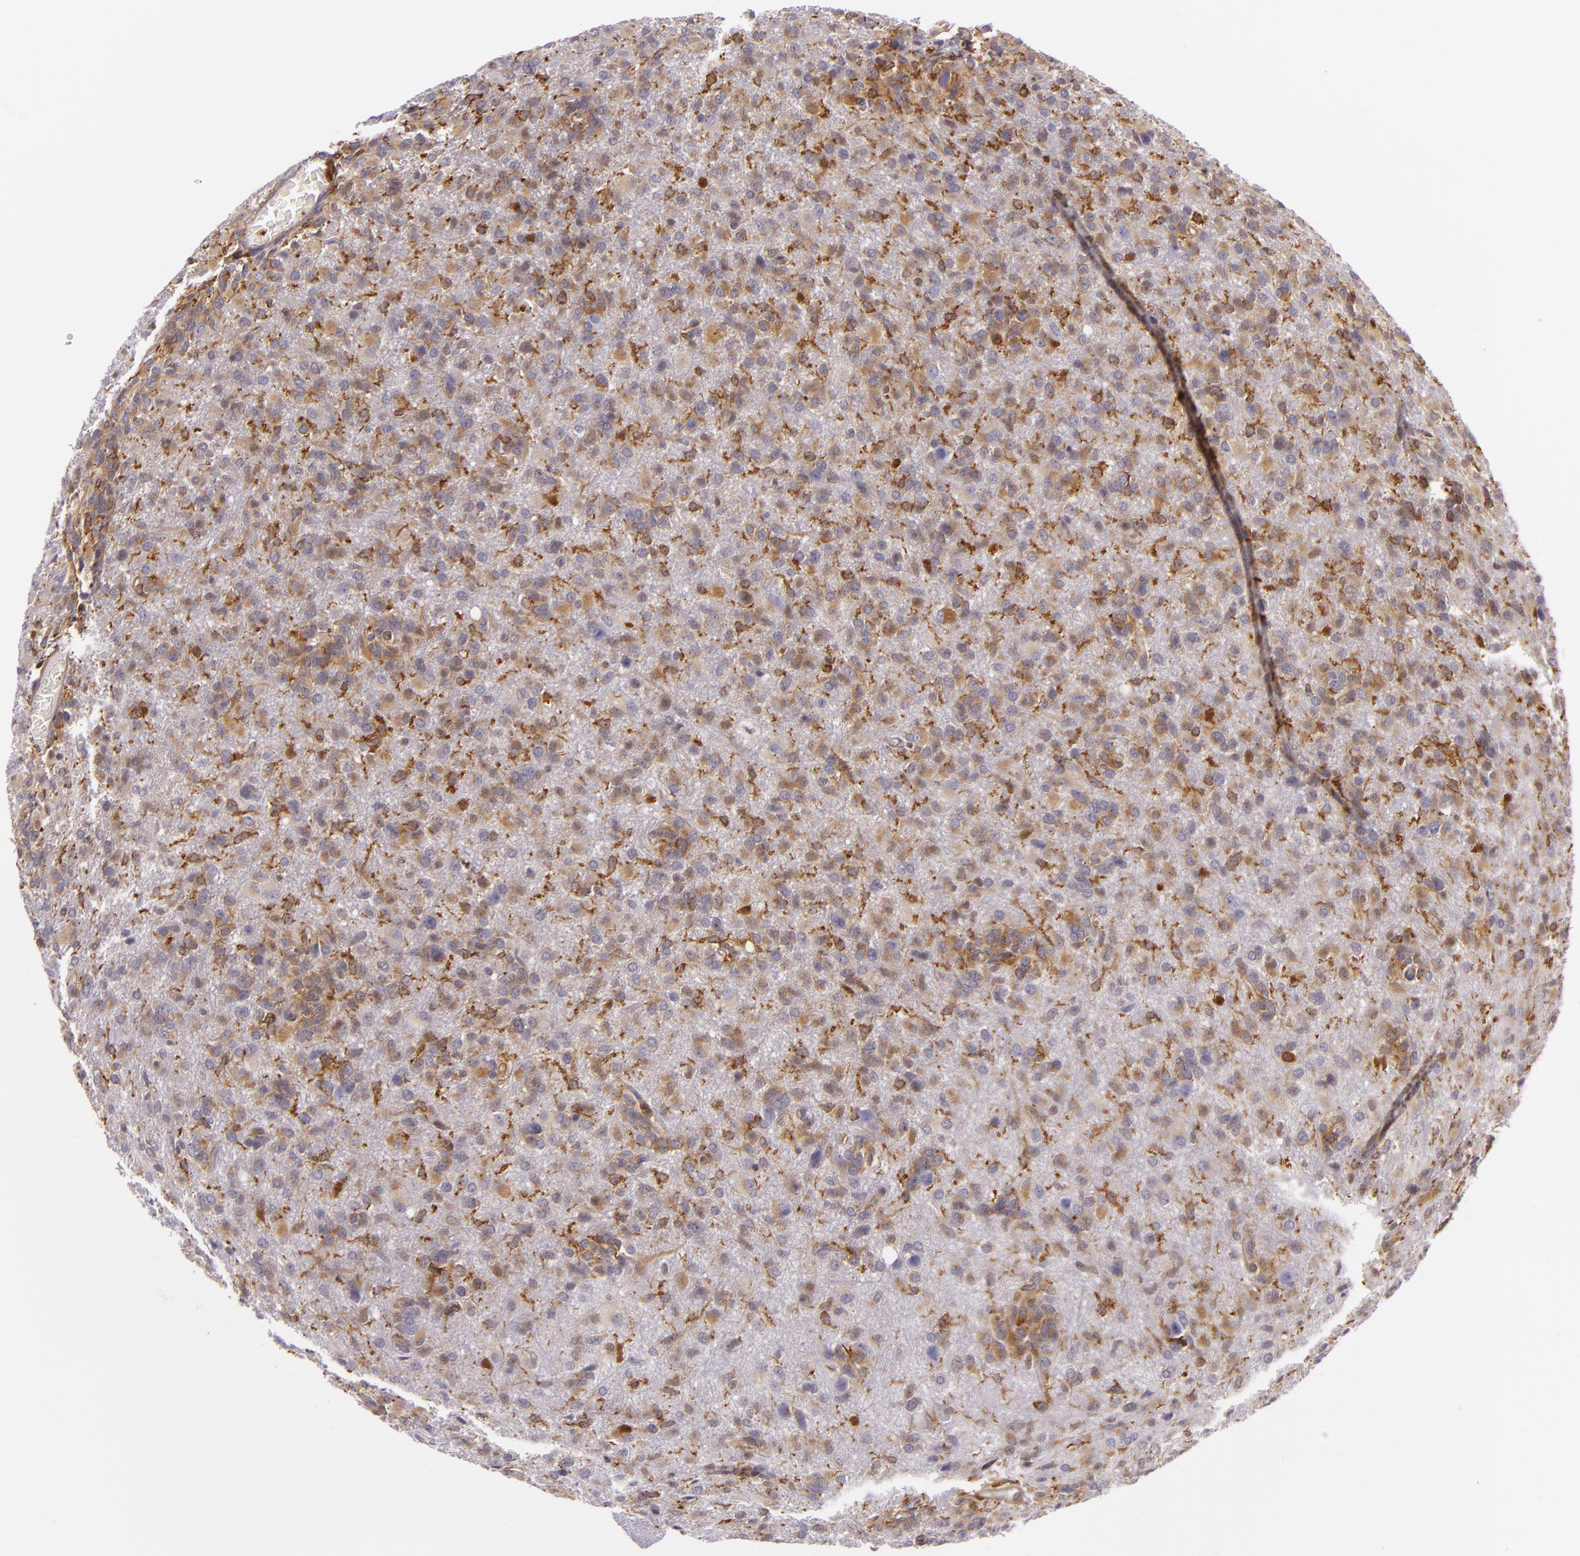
{"staining": {"intensity": "moderate", "quantity": ">75%", "location": "cytoplasmic/membranous"}, "tissue": "glioma", "cell_type": "Tumor cells", "image_type": "cancer", "snomed": [{"axis": "morphology", "description": "Glioma, malignant, High grade"}, {"axis": "topography", "description": "Brain"}], "caption": "Malignant glioma (high-grade) stained with a protein marker exhibits moderate staining in tumor cells.", "gene": "TLN1", "patient": {"sex": "male", "age": 68}}